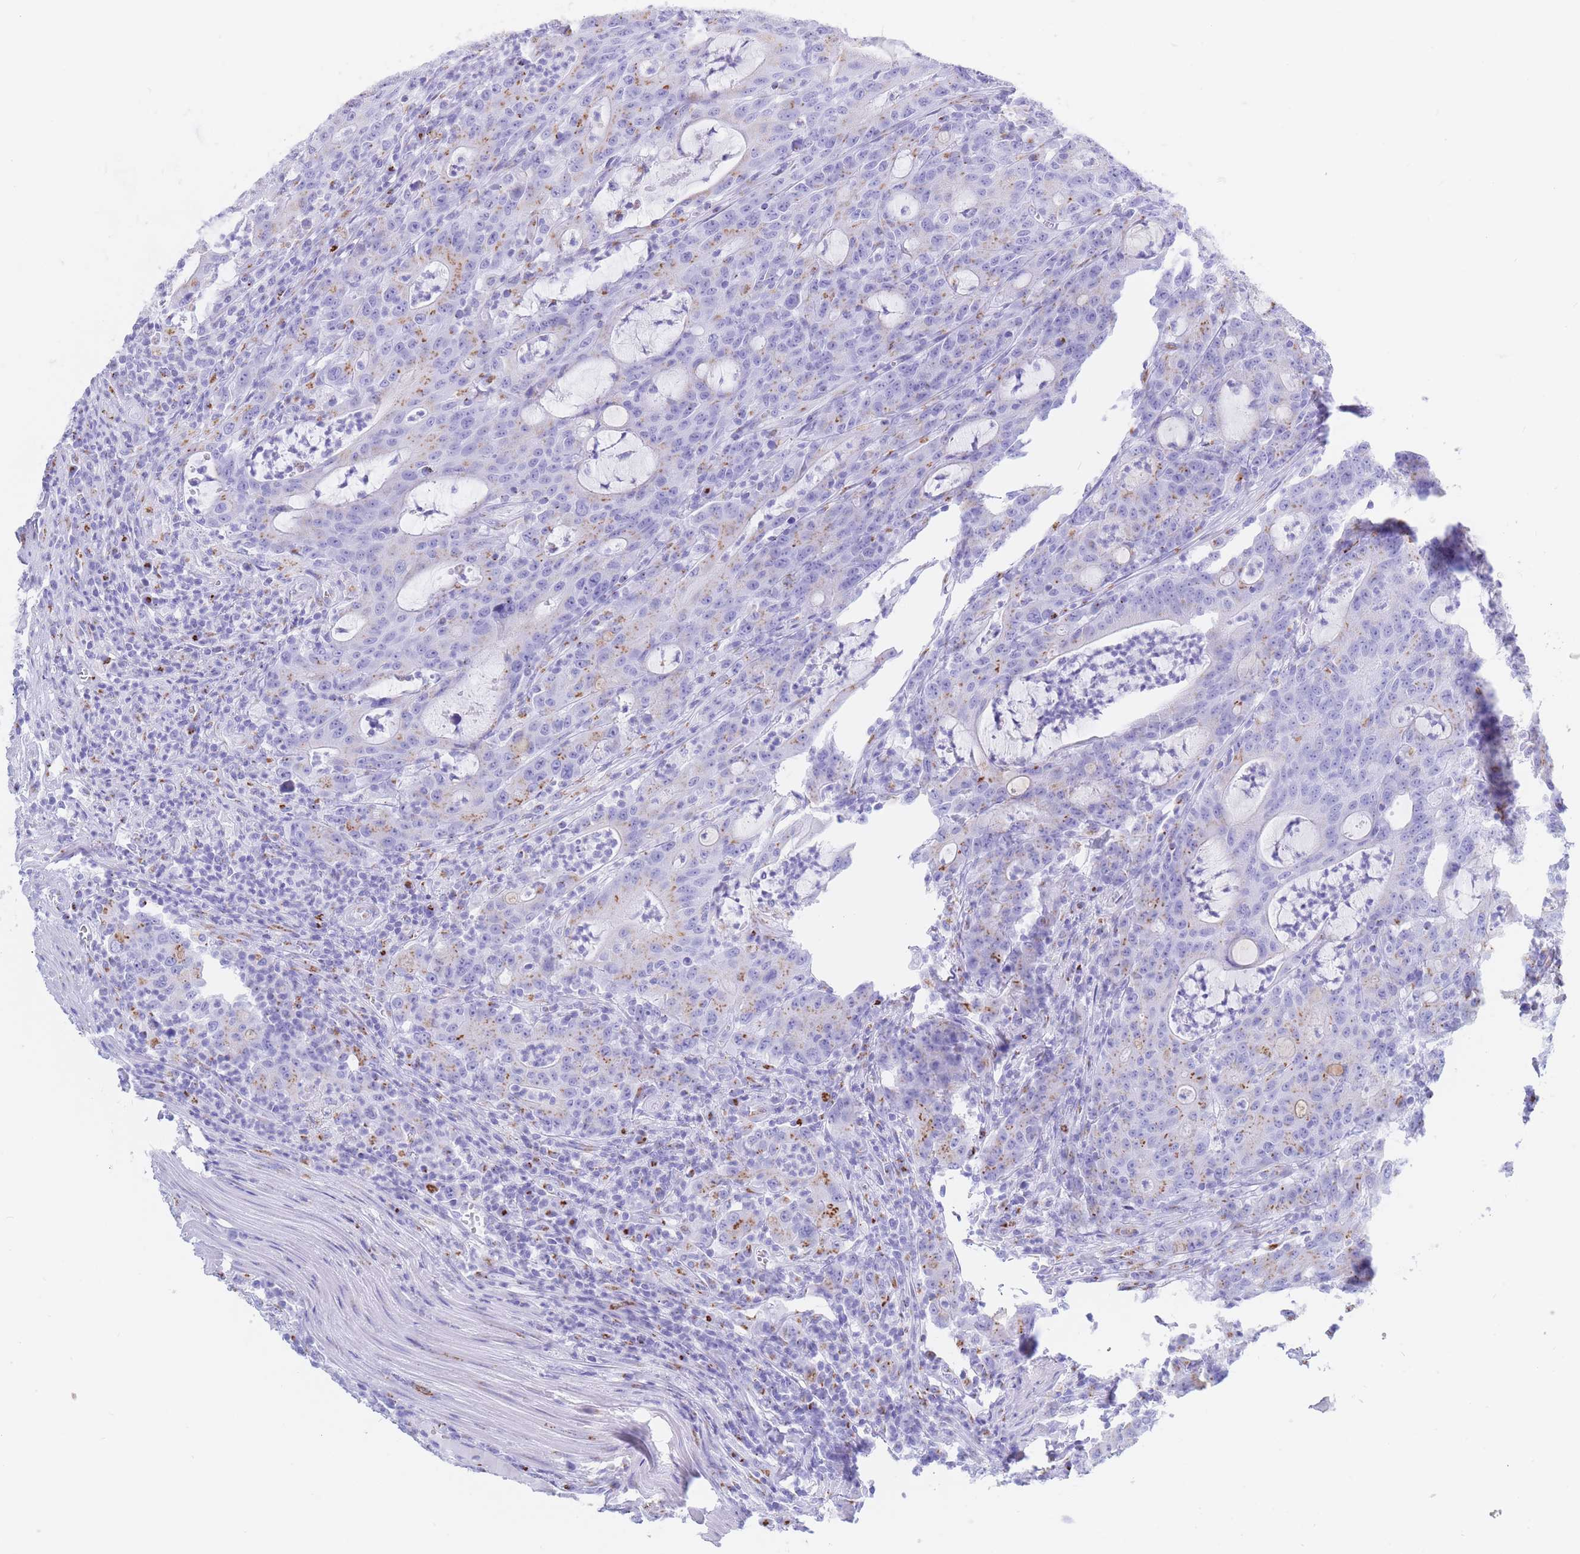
{"staining": {"intensity": "moderate", "quantity": "25%-75%", "location": "cytoplasmic/membranous"}, "tissue": "colorectal cancer", "cell_type": "Tumor cells", "image_type": "cancer", "snomed": [{"axis": "morphology", "description": "Adenocarcinoma, NOS"}, {"axis": "topography", "description": "Colon"}], "caption": "A high-resolution image shows IHC staining of adenocarcinoma (colorectal), which demonstrates moderate cytoplasmic/membranous staining in about 25%-75% of tumor cells. (DAB (3,3'-diaminobenzidine) IHC with brightfield microscopy, high magnification).", "gene": "FAM3C", "patient": {"sex": "male", "age": 83}}